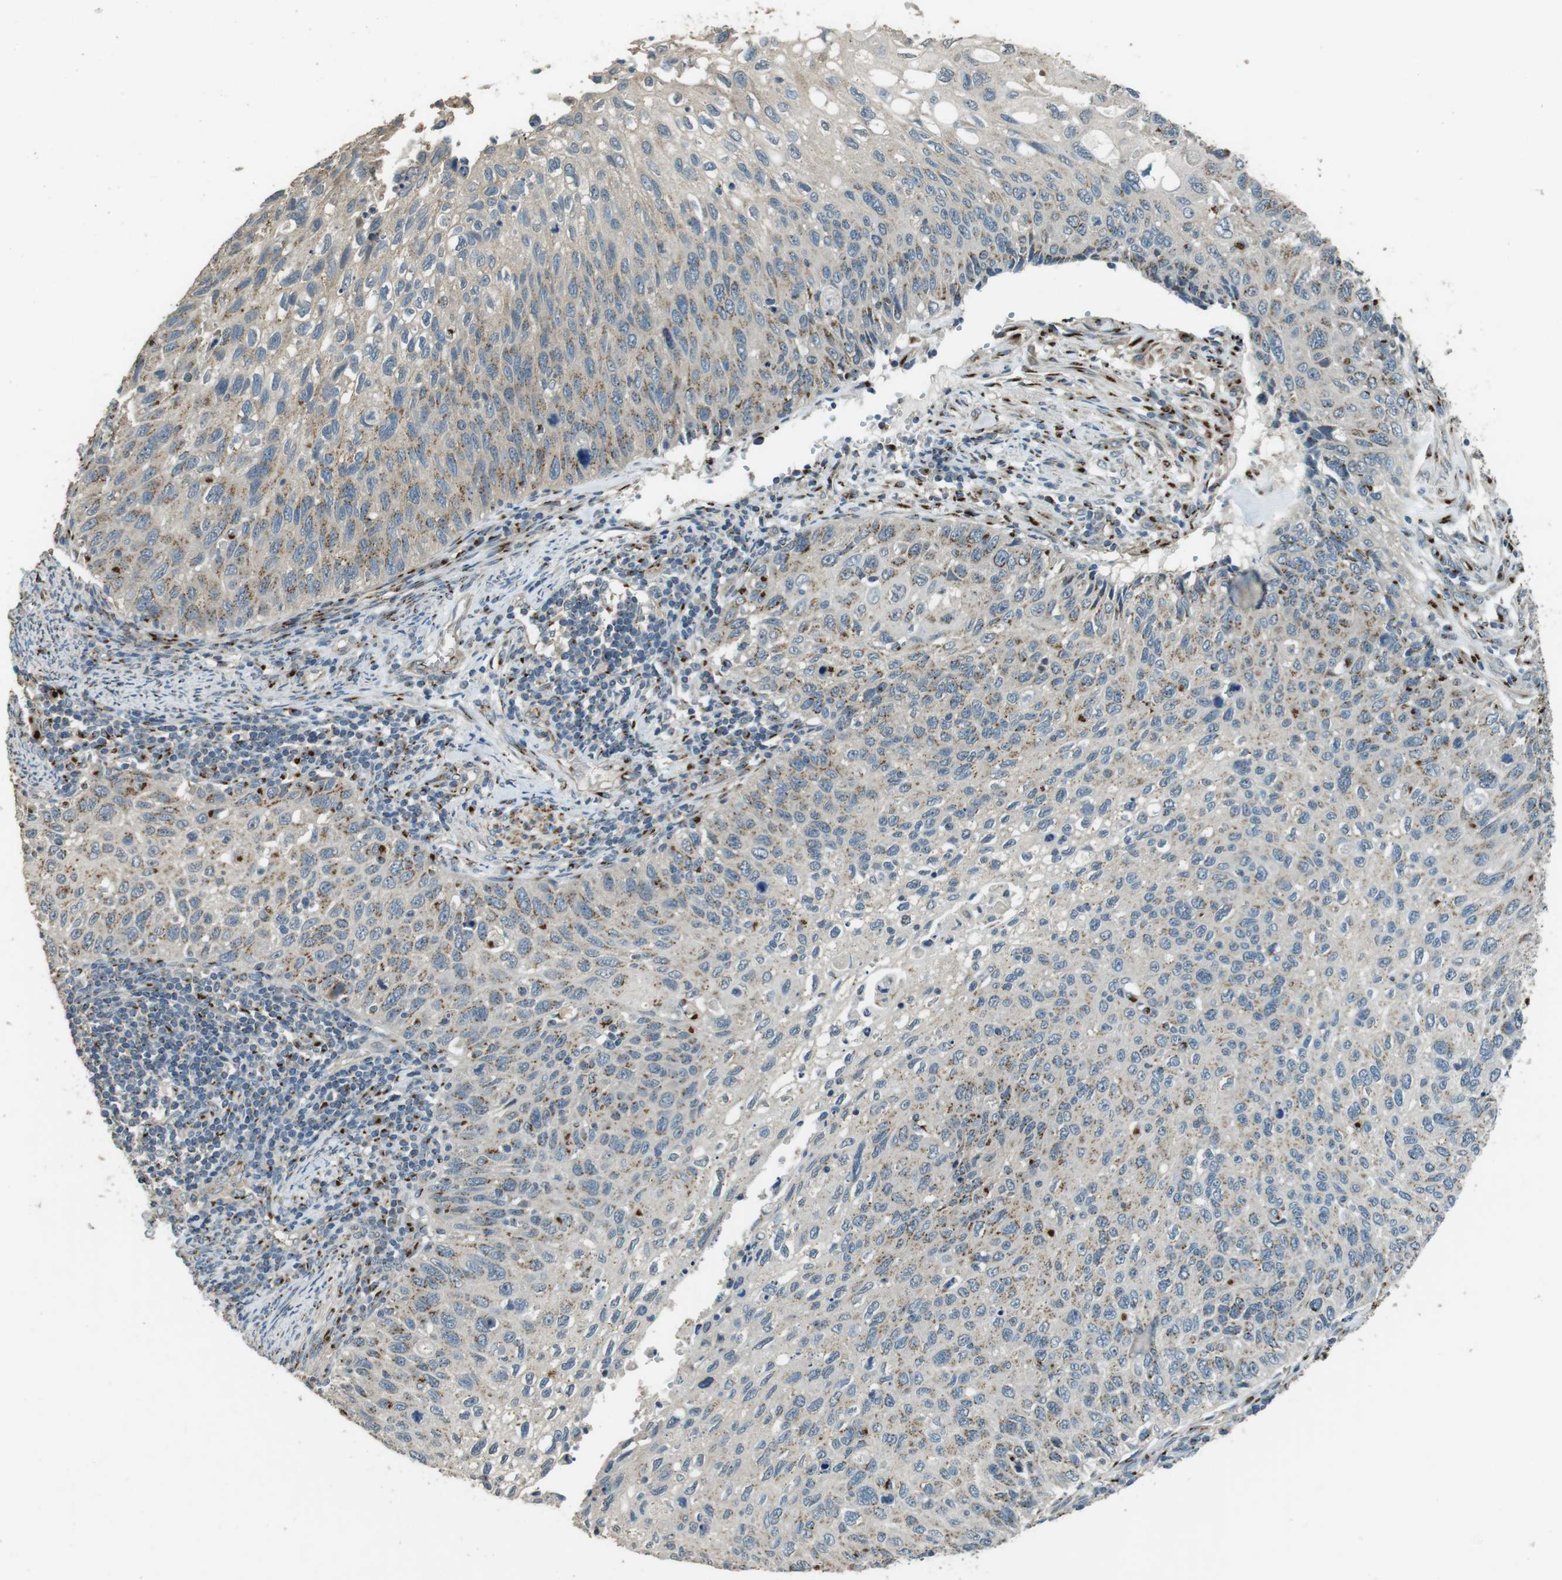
{"staining": {"intensity": "weak", "quantity": ">75%", "location": "cytoplasmic/membranous"}, "tissue": "cervical cancer", "cell_type": "Tumor cells", "image_type": "cancer", "snomed": [{"axis": "morphology", "description": "Squamous cell carcinoma, NOS"}, {"axis": "topography", "description": "Cervix"}], "caption": "Tumor cells exhibit low levels of weak cytoplasmic/membranous positivity in approximately >75% of cells in human squamous cell carcinoma (cervical).", "gene": "TMEM115", "patient": {"sex": "female", "age": 70}}